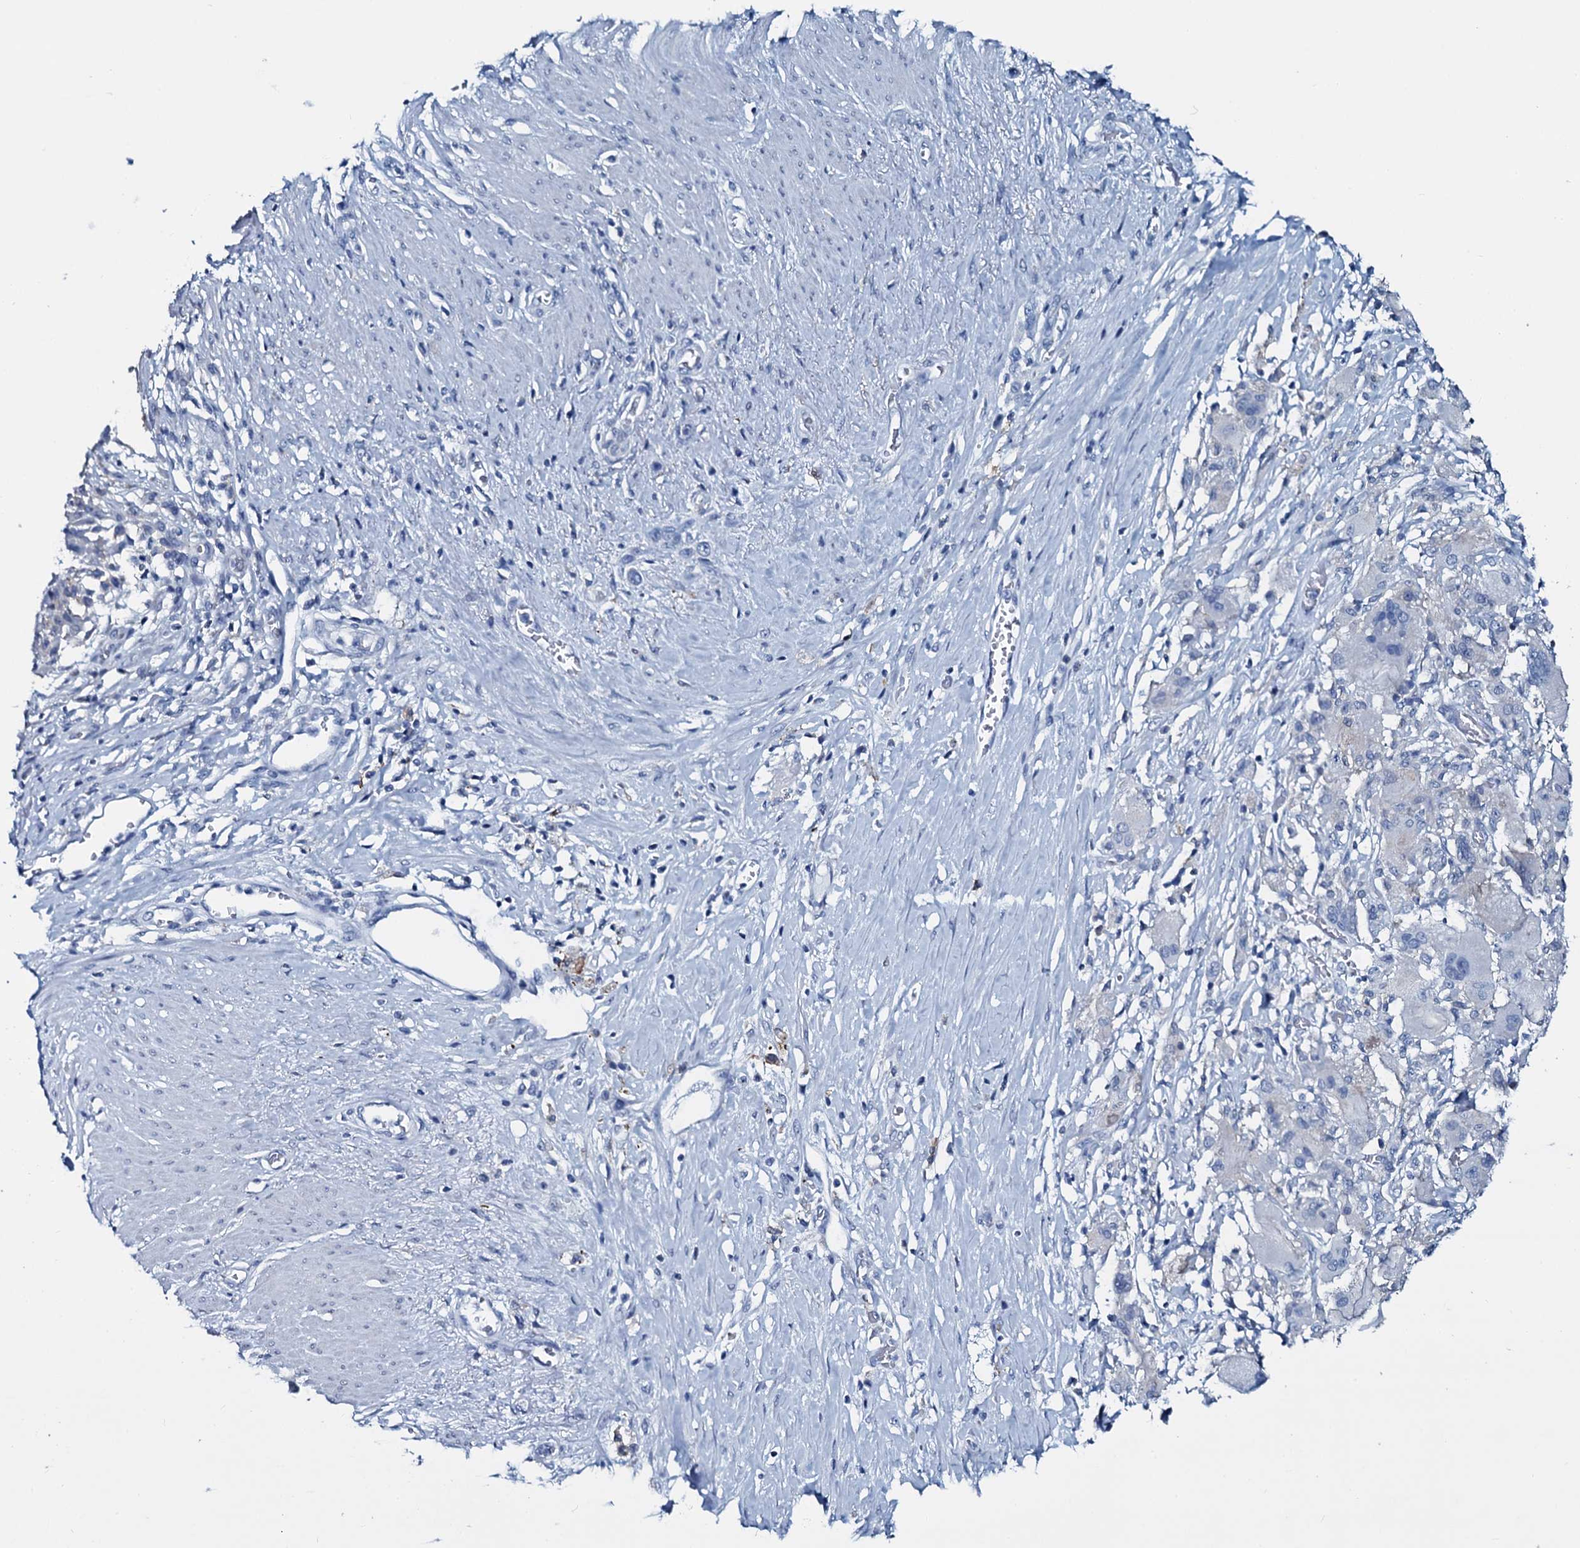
{"staining": {"intensity": "negative", "quantity": "none", "location": "none"}, "tissue": "stomach cancer", "cell_type": "Tumor cells", "image_type": "cancer", "snomed": [{"axis": "morphology", "description": "Adenocarcinoma, NOS"}, {"axis": "morphology", "description": "Adenocarcinoma, High grade"}, {"axis": "topography", "description": "Stomach, upper"}, {"axis": "topography", "description": "Stomach, lower"}], "caption": "Immunohistochemical staining of human stomach cancer (adenocarcinoma) reveals no significant expression in tumor cells.", "gene": "SLC4A7", "patient": {"sex": "female", "age": 65}}